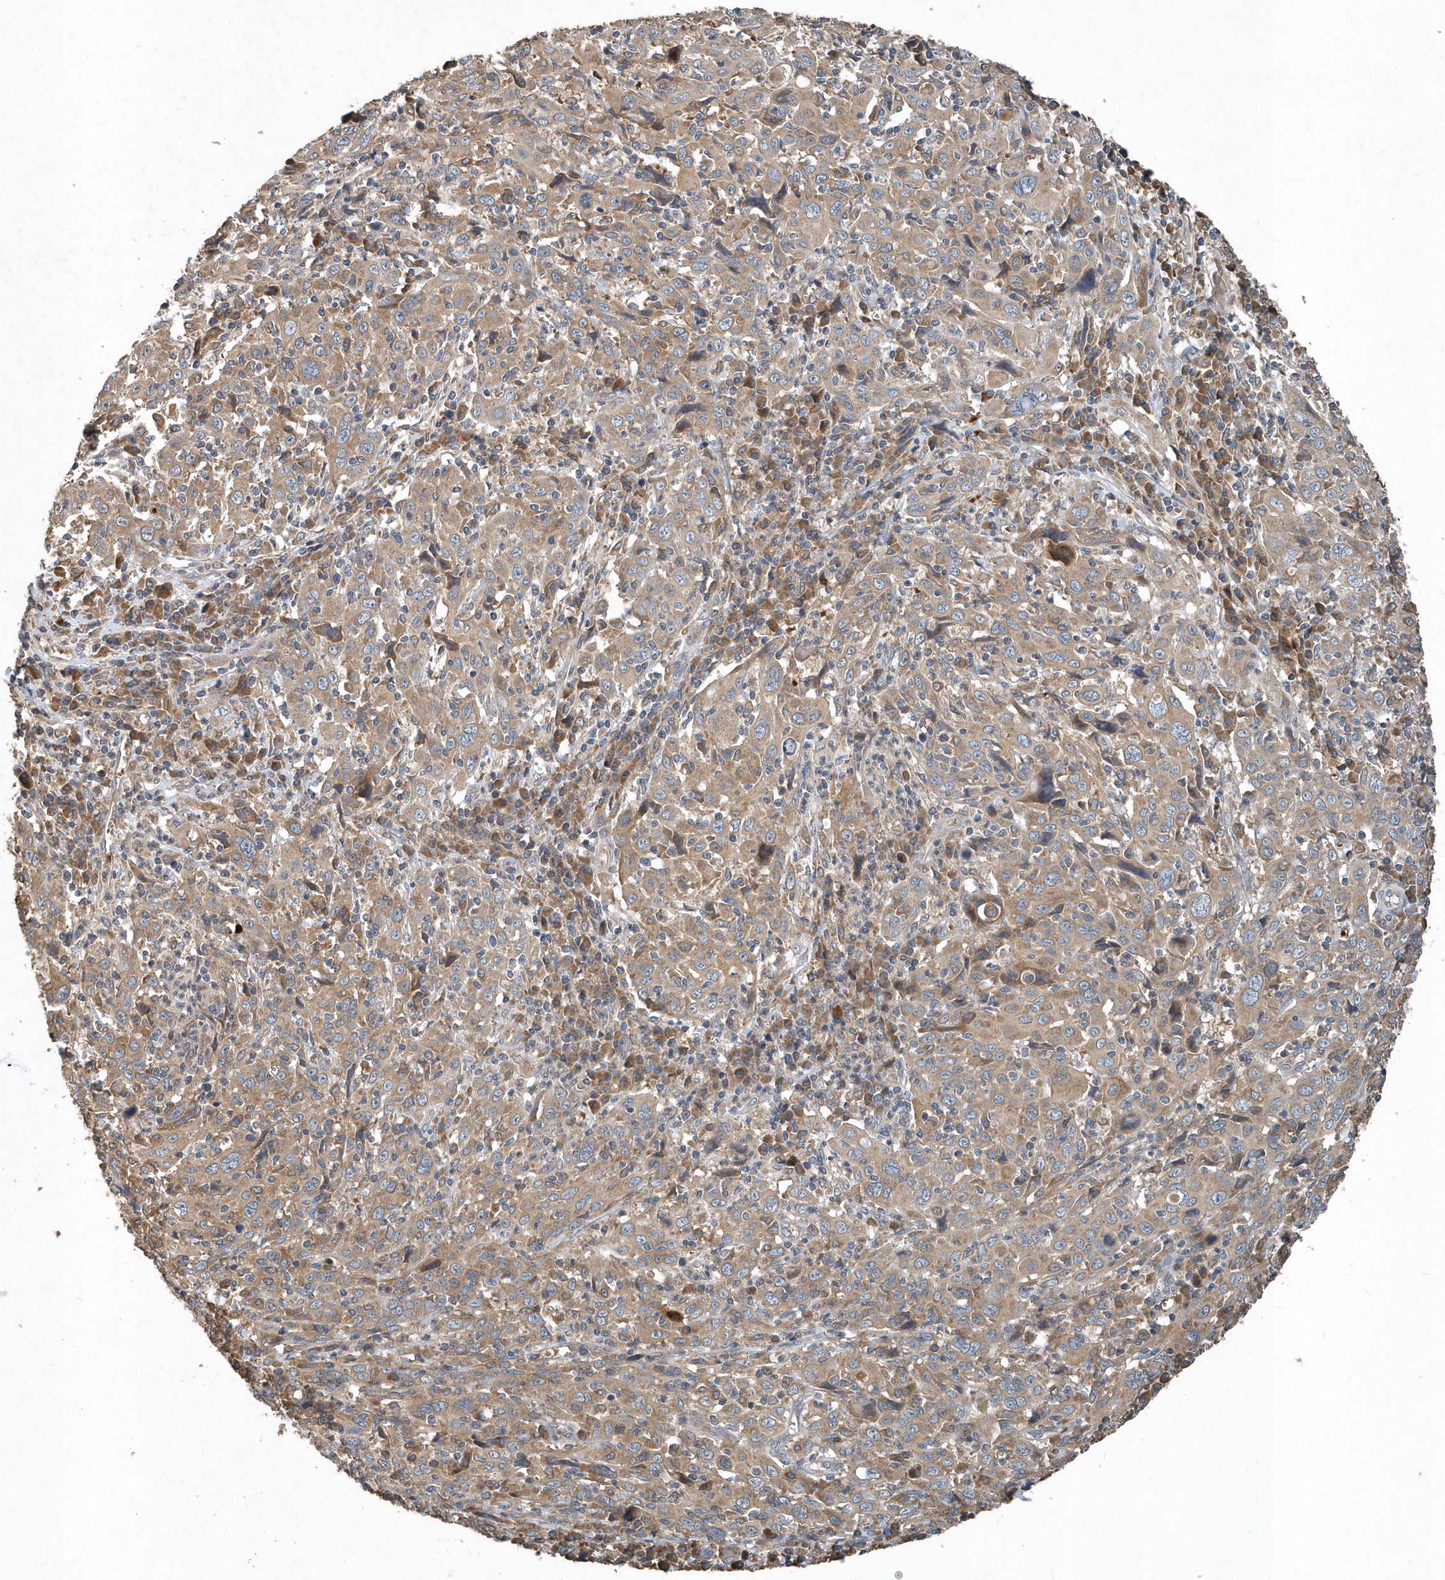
{"staining": {"intensity": "moderate", "quantity": ">75%", "location": "cytoplasmic/membranous"}, "tissue": "cervical cancer", "cell_type": "Tumor cells", "image_type": "cancer", "snomed": [{"axis": "morphology", "description": "Squamous cell carcinoma, NOS"}, {"axis": "topography", "description": "Cervix"}], "caption": "There is medium levels of moderate cytoplasmic/membranous positivity in tumor cells of cervical cancer, as demonstrated by immunohistochemical staining (brown color).", "gene": "SCFD2", "patient": {"sex": "female", "age": 46}}